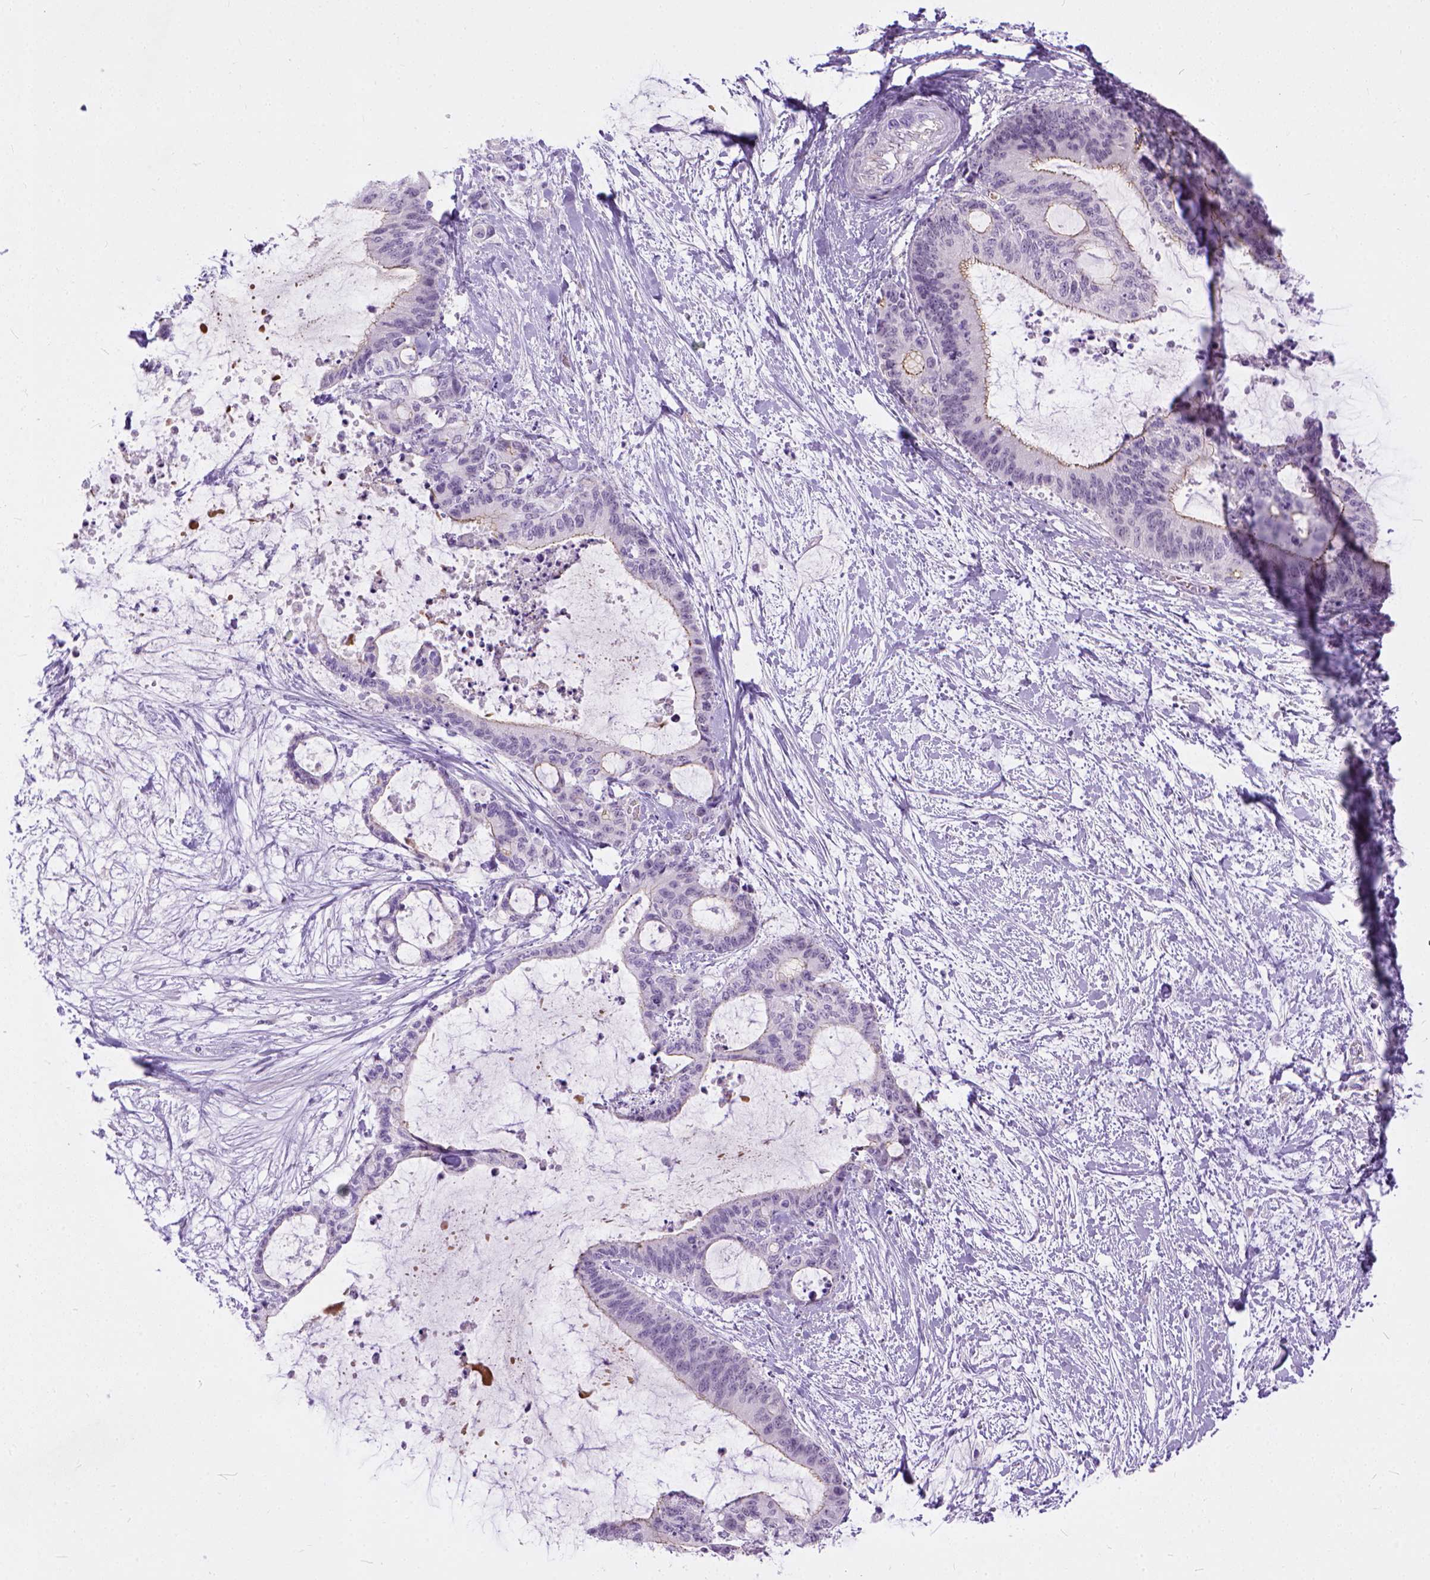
{"staining": {"intensity": "weak", "quantity": "25%-75%", "location": "cytoplasmic/membranous"}, "tissue": "liver cancer", "cell_type": "Tumor cells", "image_type": "cancer", "snomed": [{"axis": "morphology", "description": "Cholangiocarcinoma"}, {"axis": "topography", "description": "Liver"}], "caption": "Human liver cancer (cholangiocarcinoma) stained with a brown dye shows weak cytoplasmic/membranous positive positivity in approximately 25%-75% of tumor cells.", "gene": "ADGRF1", "patient": {"sex": "female", "age": 73}}